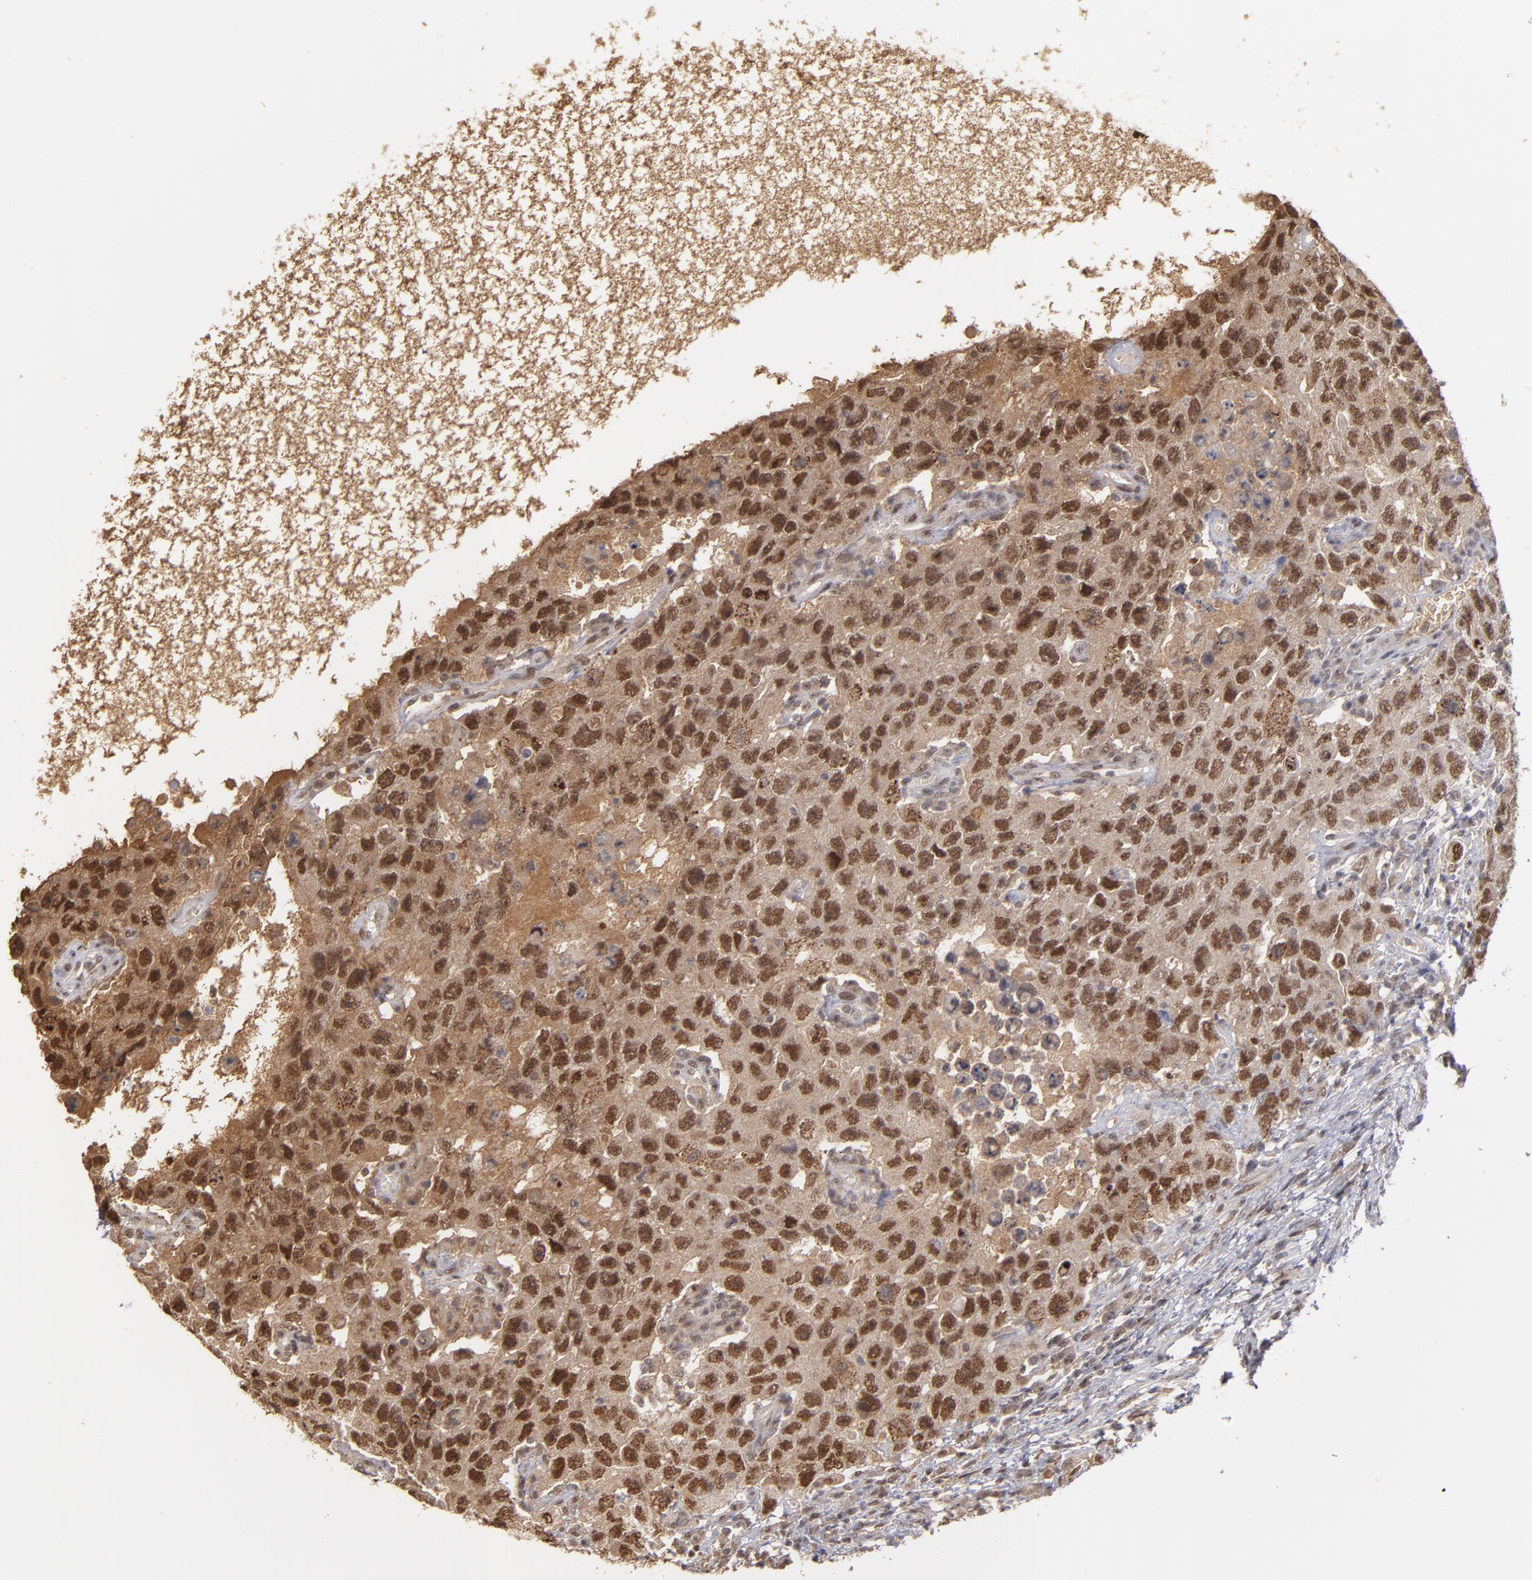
{"staining": {"intensity": "moderate", "quantity": ">75%", "location": "nuclear"}, "tissue": "testis cancer", "cell_type": "Tumor cells", "image_type": "cancer", "snomed": [{"axis": "morphology", "description": "Carcinoma, Embryonal, NOS"}, {"axis": "topography", "description": "Testis"}], "caption": "Testis embryonal carcinoma stained with DAB IHC exhibits medium levels of moderate nuclear positivity in approximately >75% of tumor cells.", "gene": "ZNF234", "patient": {"sex": "male", "age": 26}}